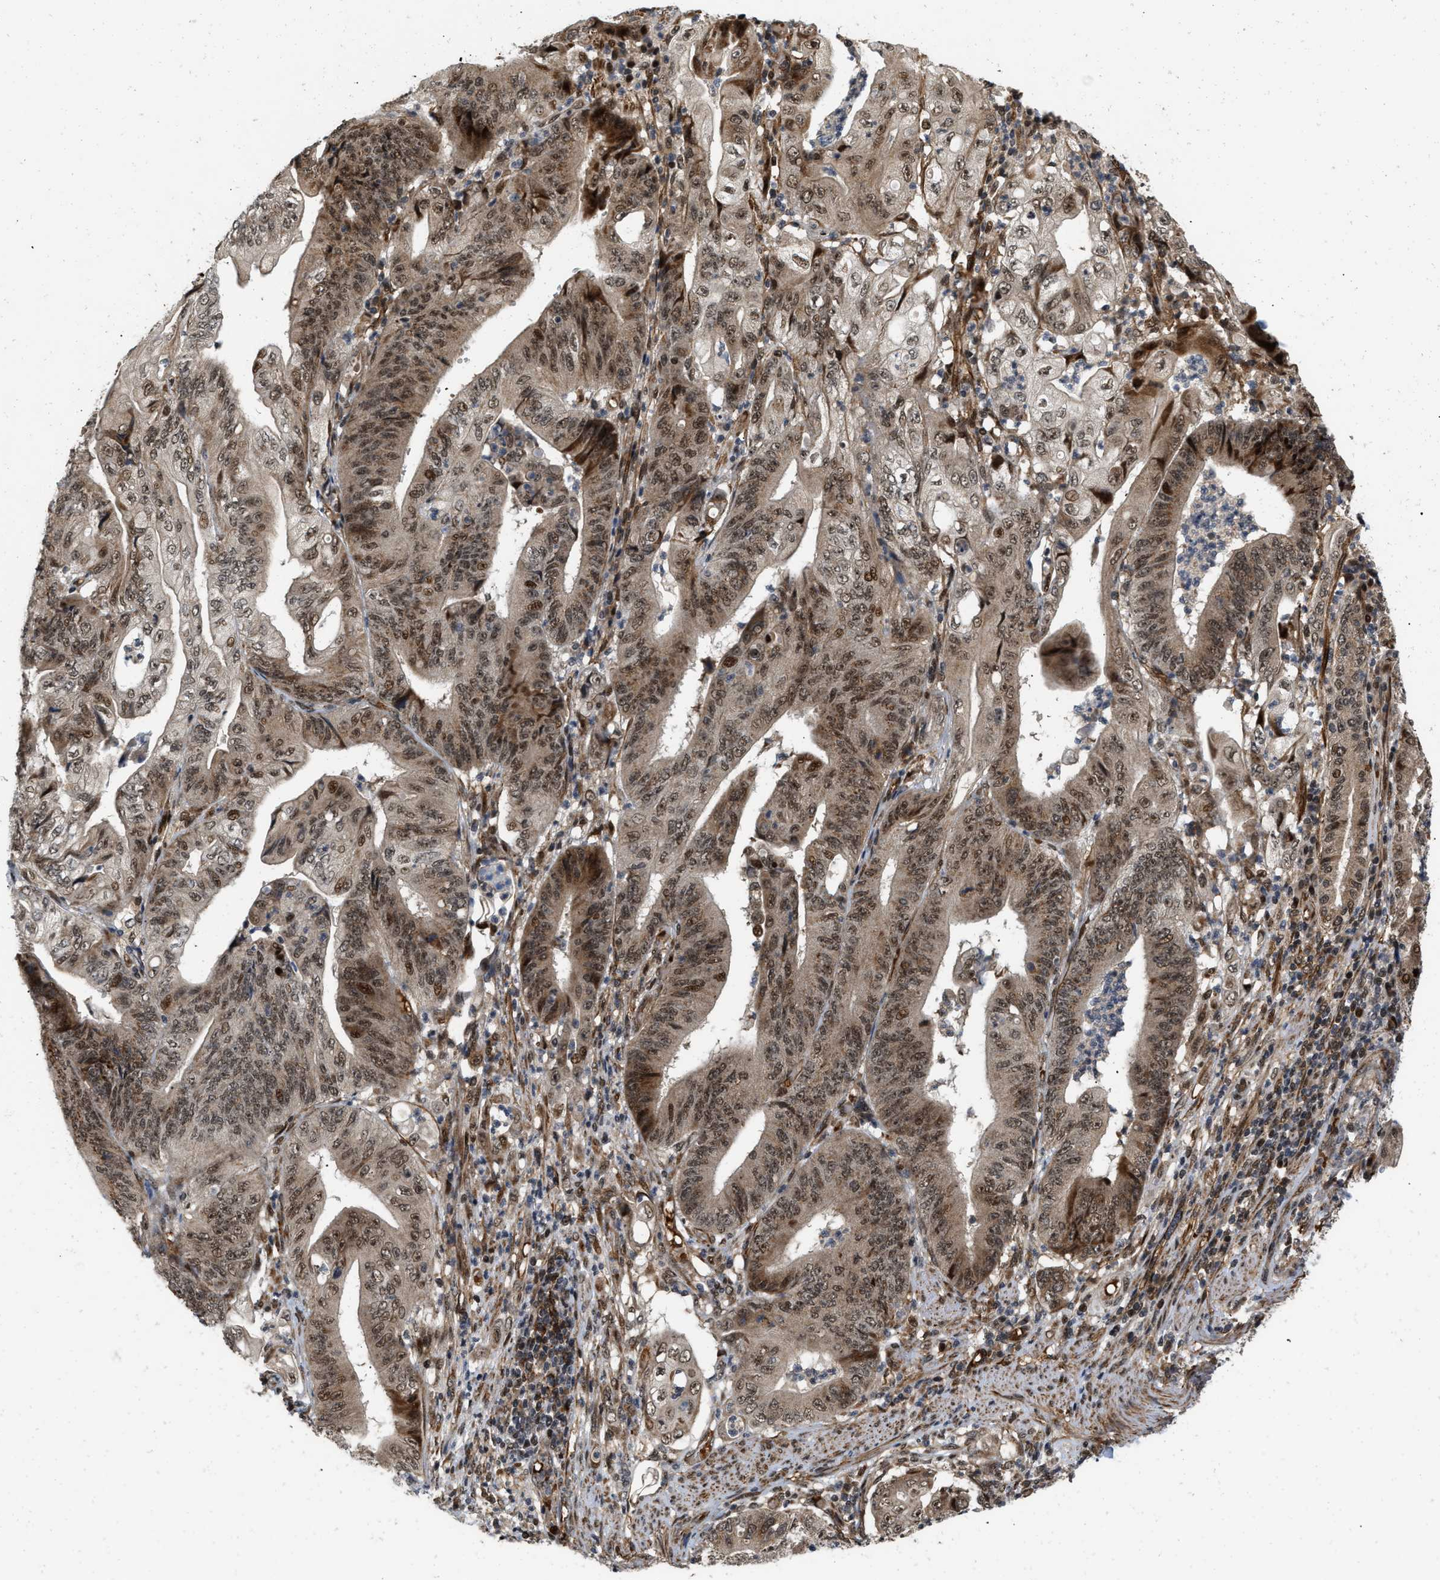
{"staining": {"intensity": "moderate", "quantity": ">75%", "location": "nuclear"}, "tissue": "stomach cancer", "cell_type": "Tumor cells", "image_type": "cancer", "snomed": [{"axis": "morphology", "description": "Adenocarcinoma, NOS"}, {"axis": "topography", "description": "Stomach"}], "caption": "Immunohistochemical staining of stomach cancer (adenocarcinoma) shows medium levels of moderate nuclear positivity in about >75% of tumor cells.", "gene": "ANKRD11", "patient": {"sex": "female", "age": 73}}